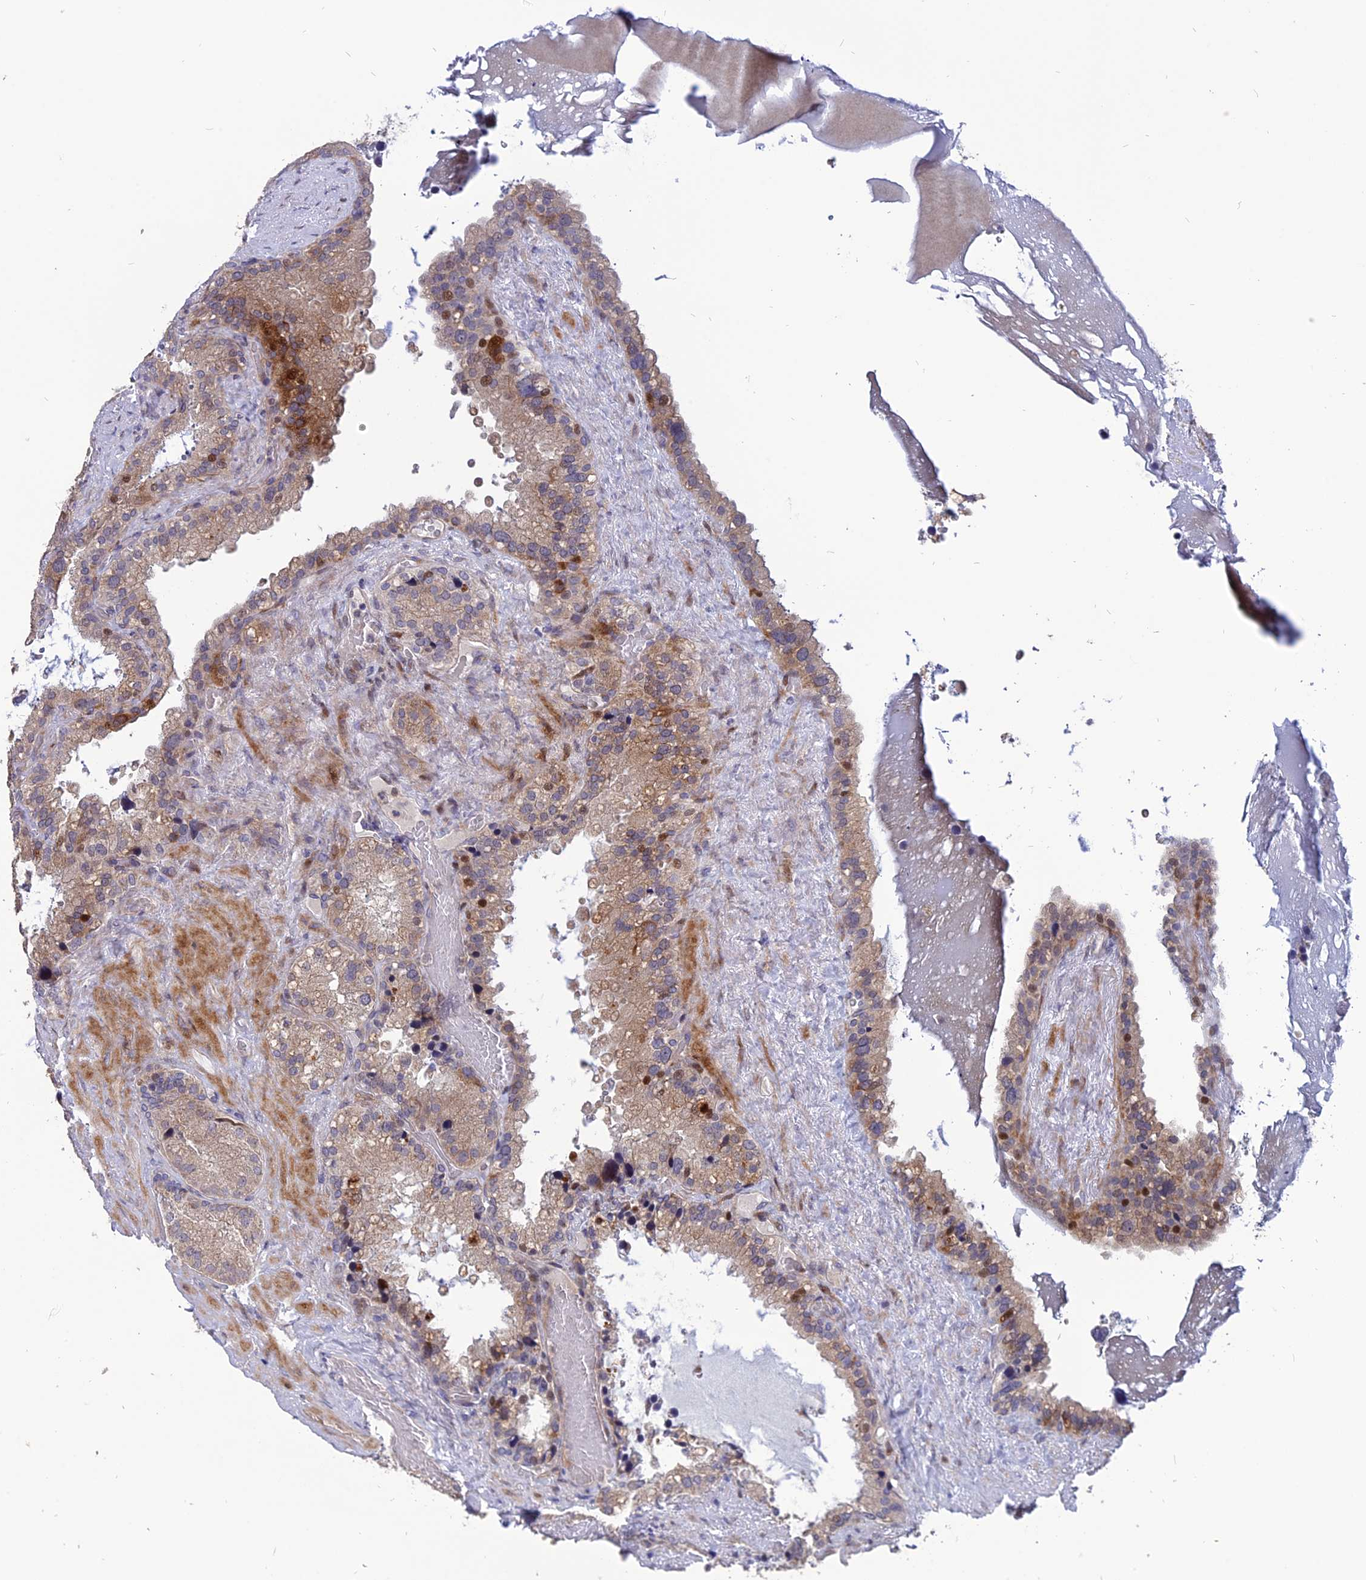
{"staining": {"intensity": "weak", "quantity": "25%-75%", "location": "cytoplasmic/membranous,nuclear"}, "tissue": "seminal vesicle", "cell_type": "Glandular cells", "image_type": "normal", "snomed": [{"axis": "morphology", "description": "Normal tissue, NOS"}, {"axis": "topography", "description": "Prostate"}, {"axis": "topography", "description": "Seminal veicle"}], "caption": "Immunohistochemistry (DAB) staining of normal seminal vesicle shows weak cytoplasmic/membranous,nuclear protein staining in approximately 25%-75% of glandular cells. The staining was performed using DAB to visualize the protein expression in brown, while the nuclei were stained in blue with hematoxylin (Magnification: 20x).", "gene": "TMEM263", "patient": {"sex": "male", "age": 68}}